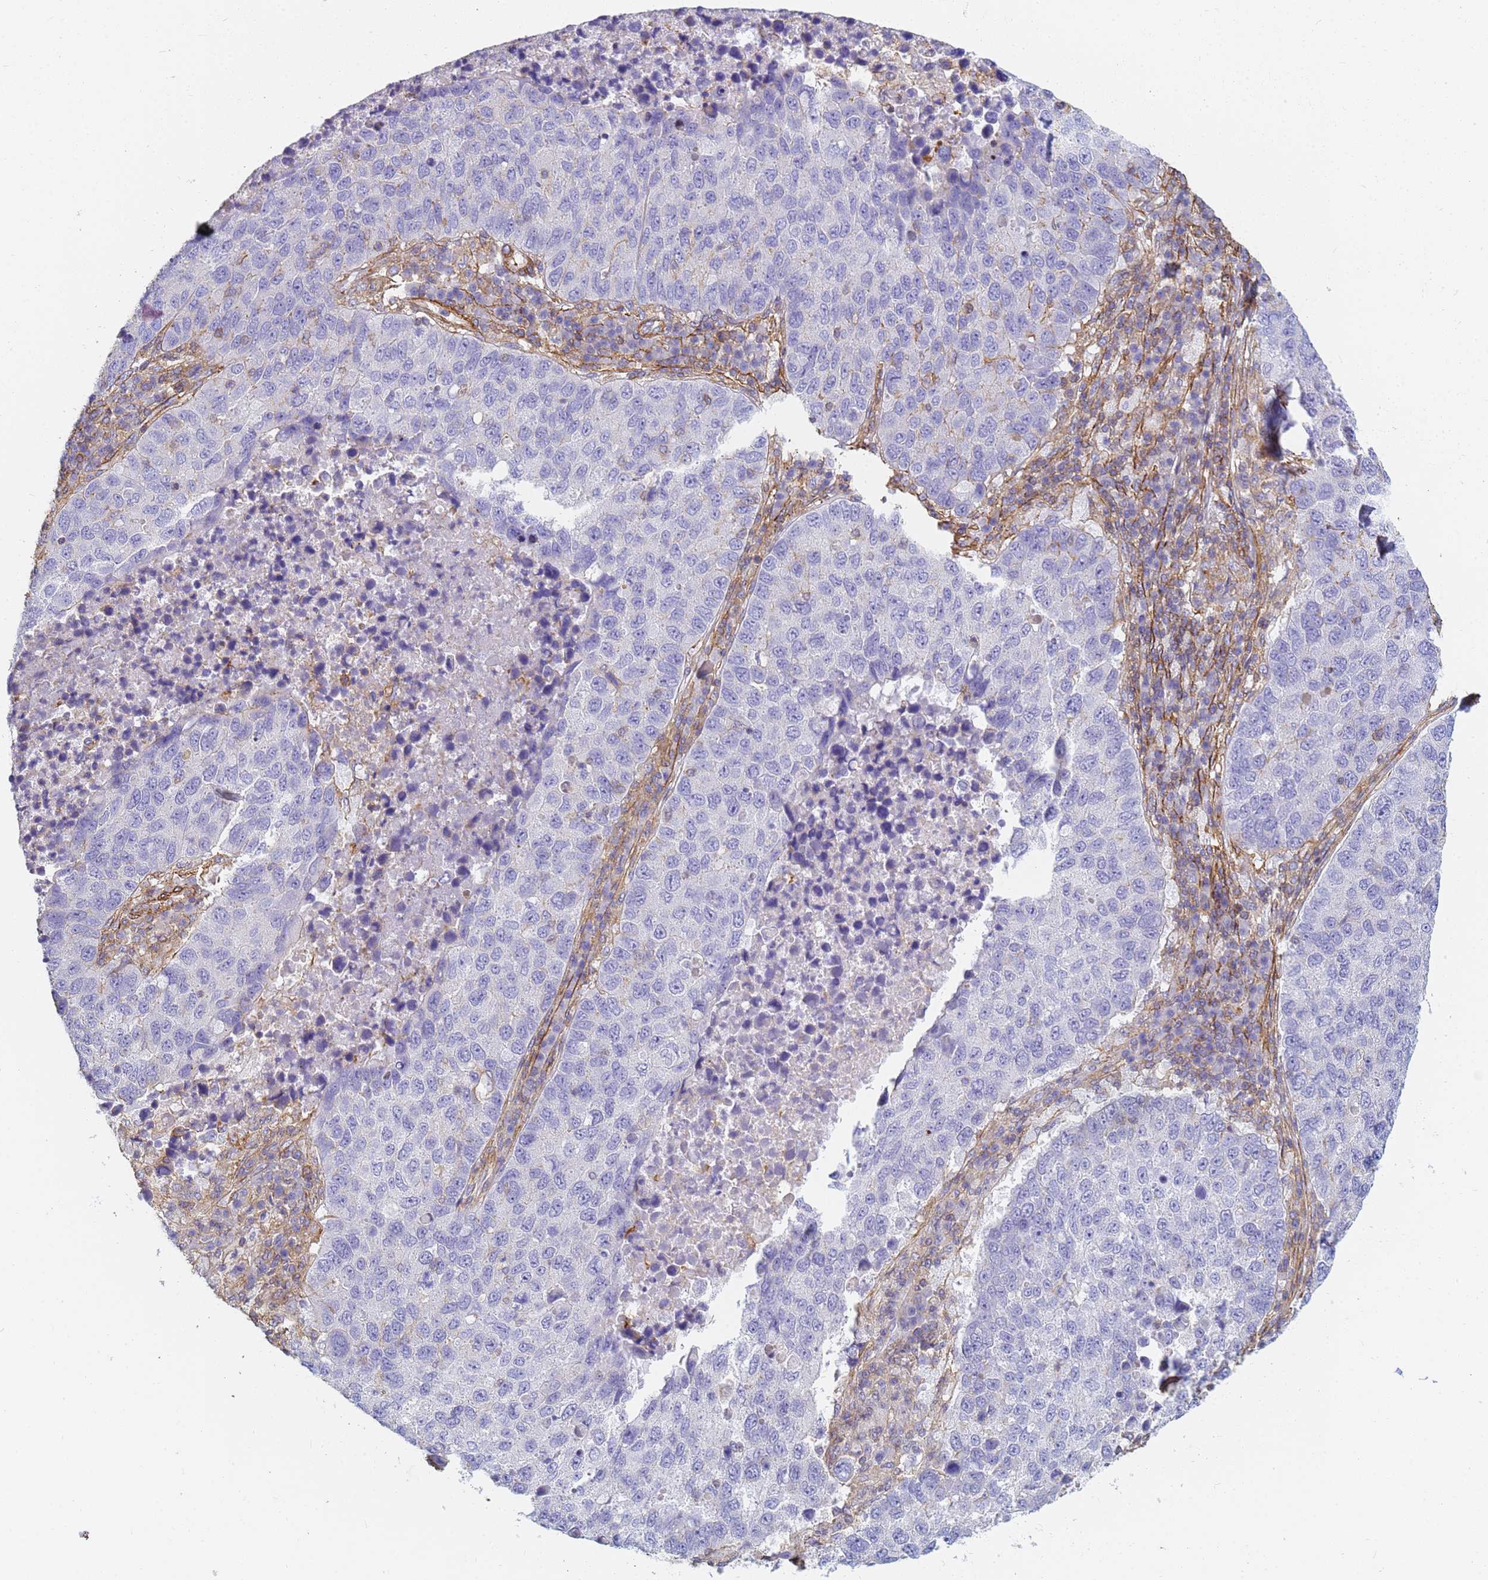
{"staining": {"intensity": "negative", "quantity": "none", "location": "none"}, "tissue": "lung cancer", "cell_type": "Tumor cells", "image_type": "cancer", "snomed": [{"axis": "morphology", "description": "Squamous cell carcinoma, NOS"}, {"axis": "topography", "description": "Lung"}], "caption": "Squamous cell carcinoma (lung) stained for a protein using immunohistochemistry demonstrates no expression tumor cells.", "gene": "TPM1", "patient": {"sex": "male", "age": 73}}